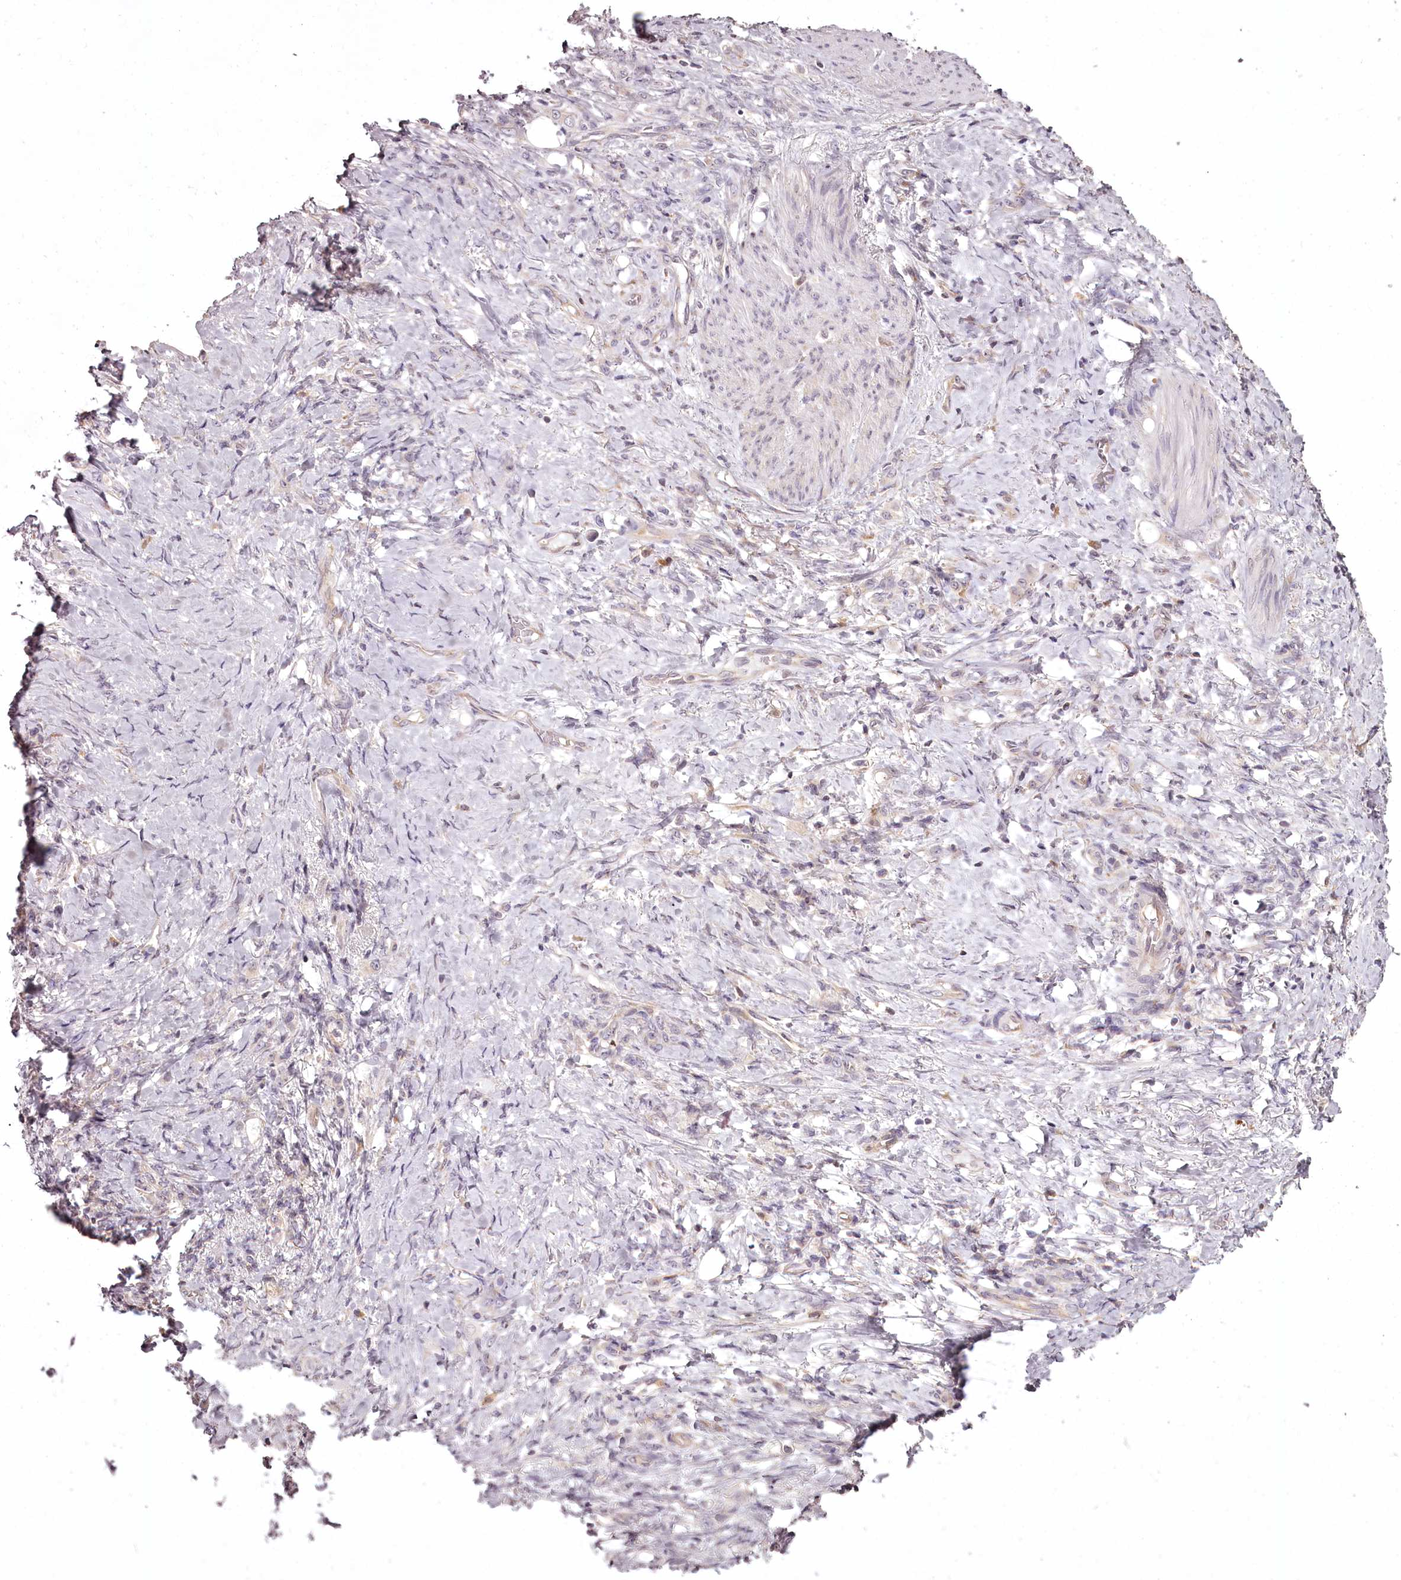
{"staining": {"intensity": "negative", "quantity": "none", "location": "none"}, "tissue": "stomach cancer", "cell_type": "Tumor cells", "image_type": "cancer", "snomed": [{"axis": "morphology", "description": "Adenocarcinoma, NOS"}, {"axis": "topography", "description": "Stomach"}], "caption": "An immunohistochemistry micrograph of stomach cancer is shown. There is no staining in tumor cells of stomach cancer.", "gene": "CCDC92", "patient": {"sex": "female", "age": 79}}